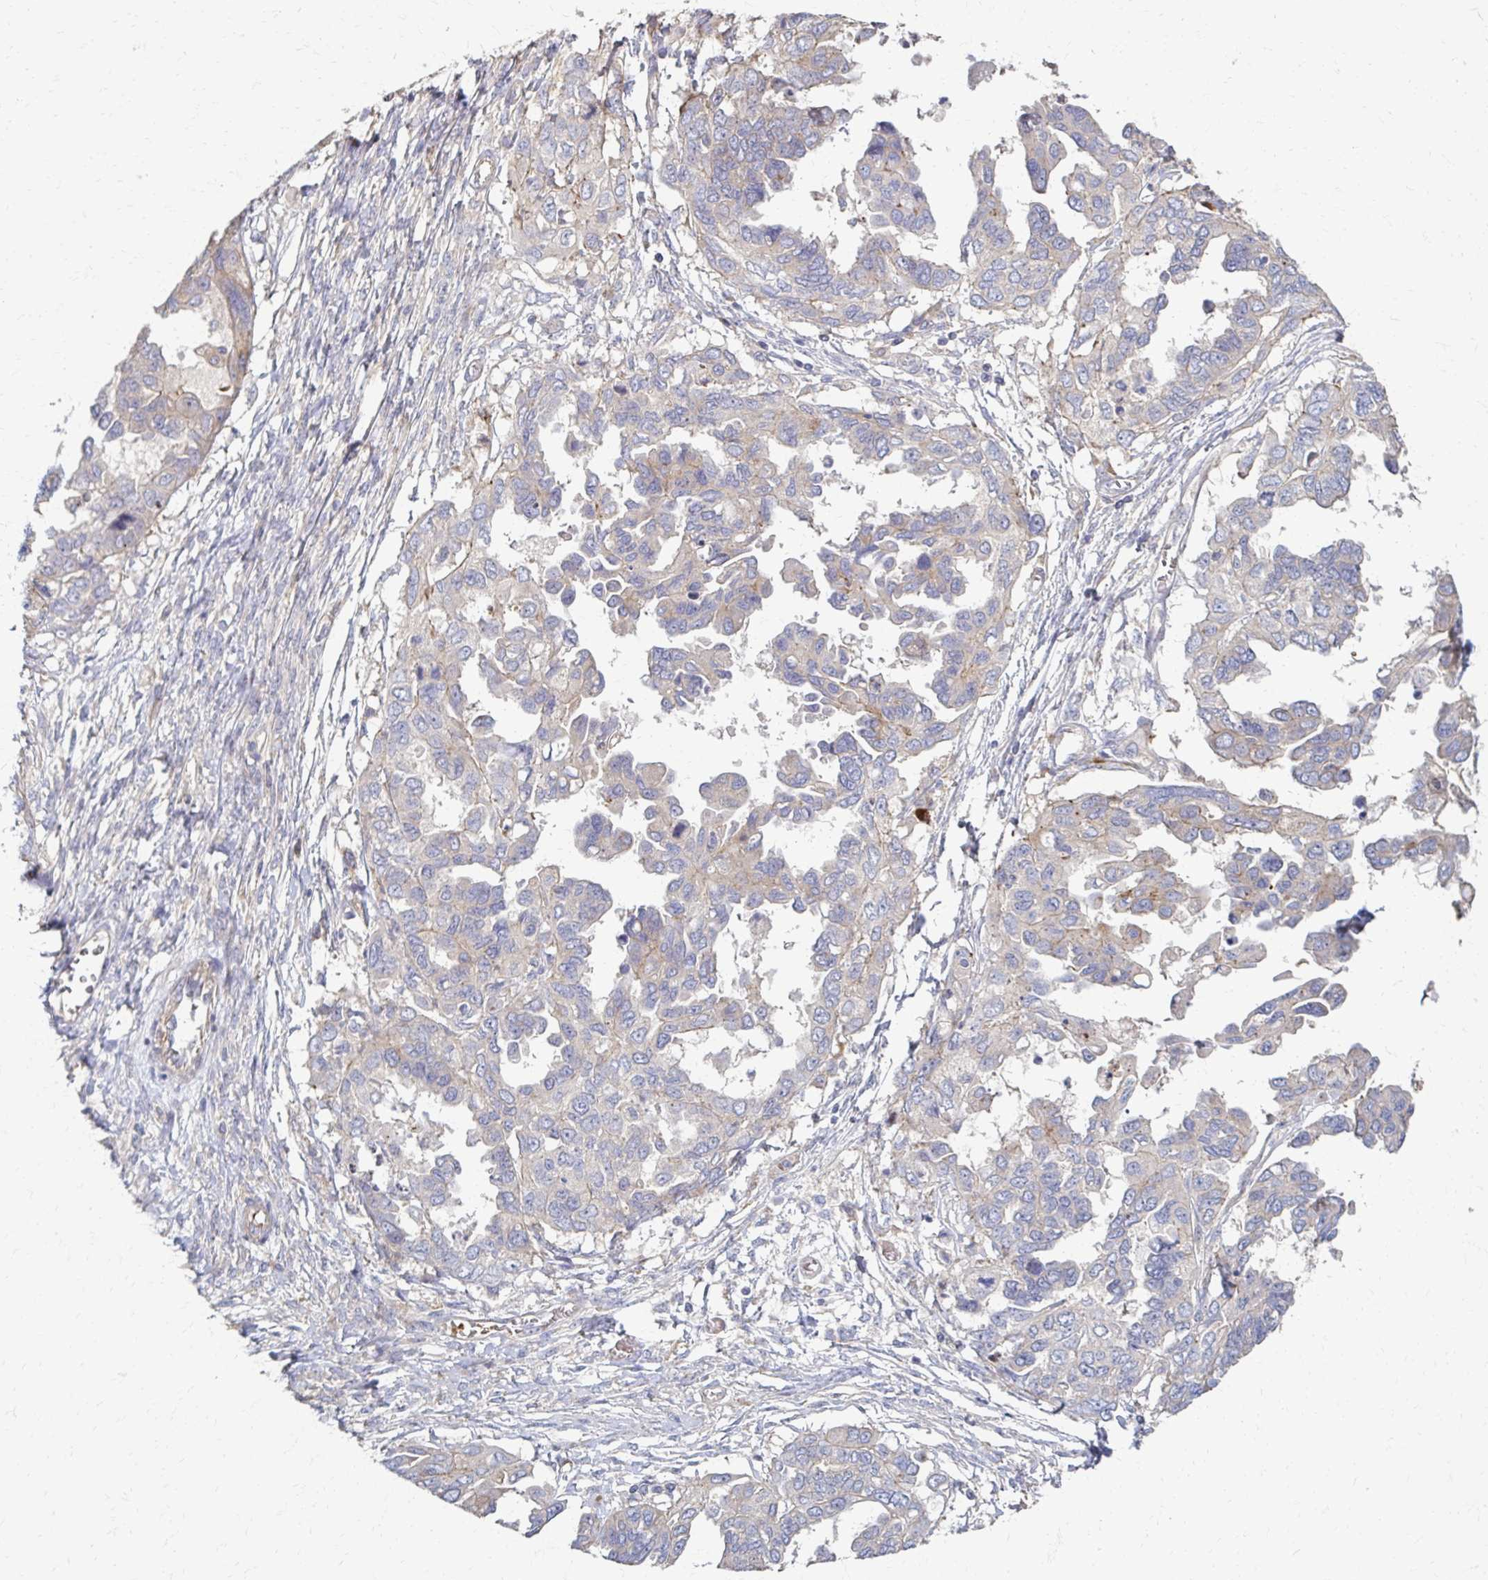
{"staining": {"intensity": "weak", "quantity": "<25%", "location": "cytoplasmic/membranous"}, "tissue": "ovarian cancer", "cell_type": "Tumor cells", "image_type": "cancer", "snomed": [{"axis": "morphology", "description": "Cystadenocarcinoma, serous, NOS"}, {"axis": "topography", "description": "Ovary"}], "caption": "Tumor cells are negative for protein expression in human ovarian cancer (serous cystadenocarcinoma). (DAB immunohistochemistry (IHC), high magnification).", "gene": "SKA2", "patient": {"sex": "female", "age": 53}}